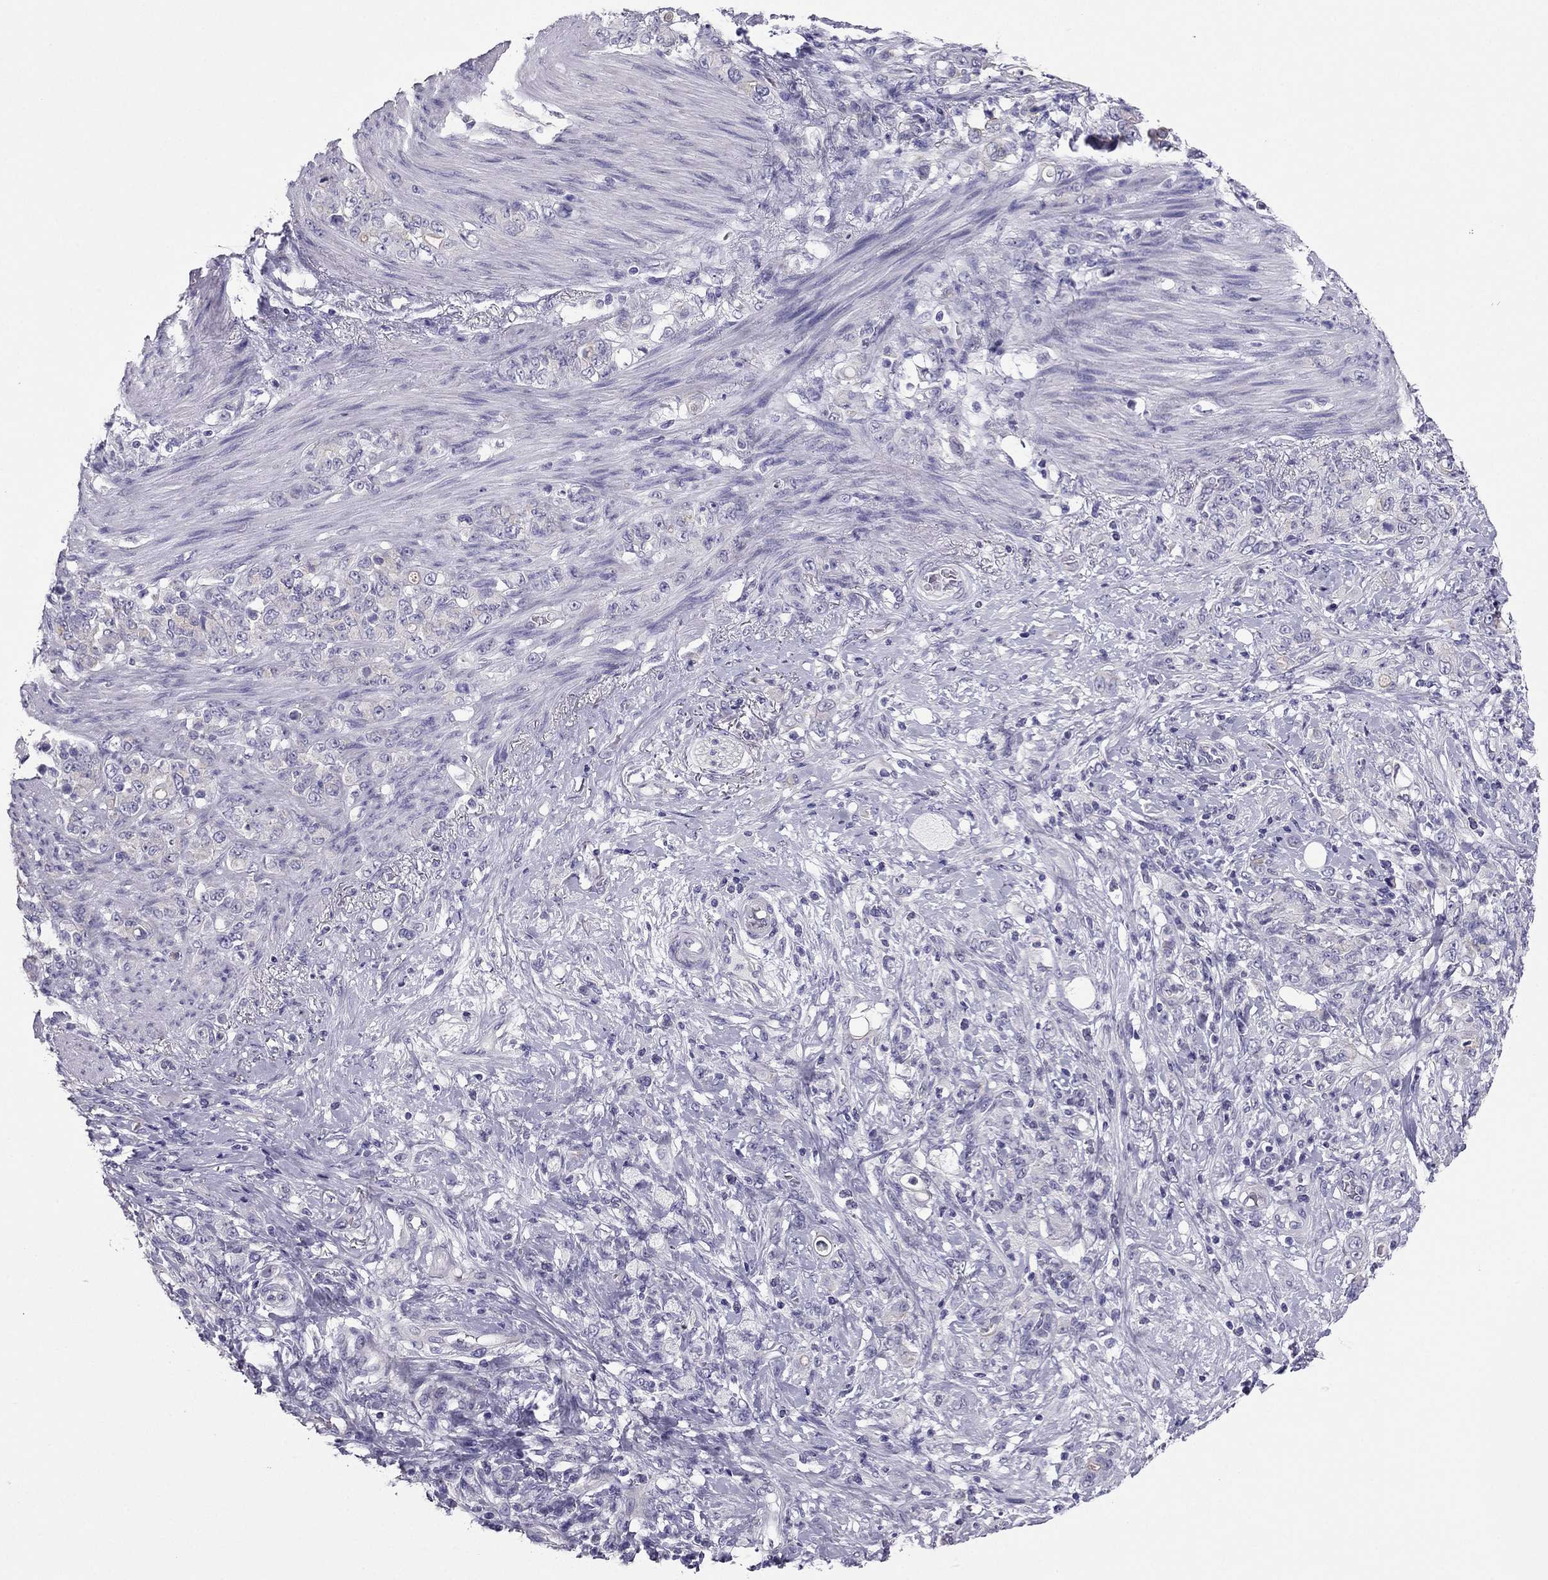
{"staining": {"intensity": "negative", "quantity": "none", "location": "none"}, "tissue": "stomach cancer", "cell_type": "Tumor cells", "image_type": "cancer", "snomed": [{"axis": "morphology", "description": "Adenocarcinoma, NOS"}, {"axis": "topography", "description": "Stomach"}], "caption": "Immunohistochemistry (IHC) image of neoplastic tissue: stomach cancer (adenocarcinoma) stained with DAB (3,3'-diaminobenzidine) reveals no significant protein expression in tumor cells.", "gene": "PDE6A", "patient": {"sex": "female", "age": 79}}